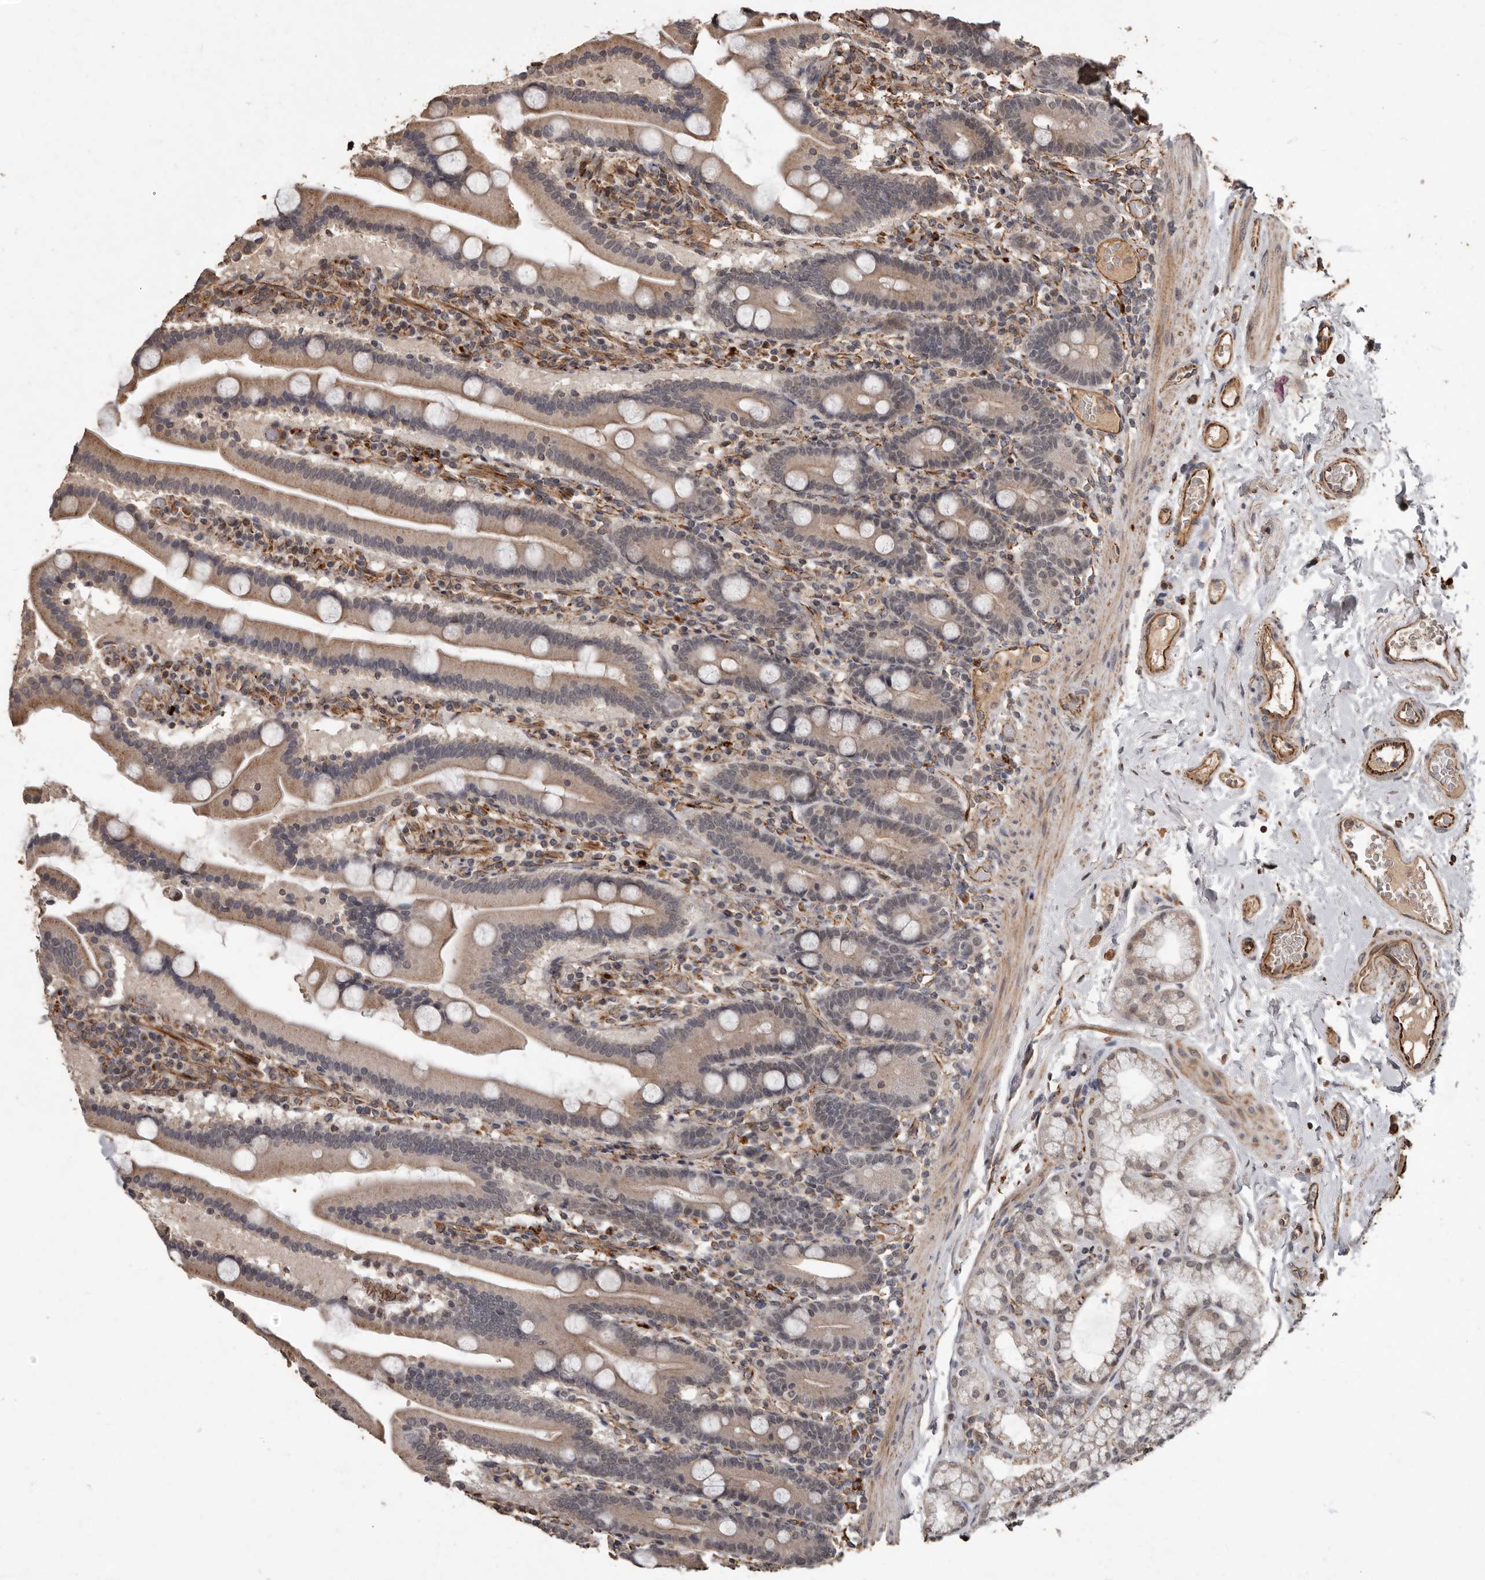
{"staining": {"intensity": "moderate", "quantity": "<25%", "location": "cytoplasmic/membranous"}, "tissue": "duodenum", "cell_type": "Glandular cells", "image_type": "normal", "snomed": [{"axis": "morphology", "description": "Normal tissue, NOS"}, {"axis": "topography", "description": "Duodenum"}], "caption": "Duodenum stained with immunohistochemistry demonstrates moderate cytoplasmic/membranous staining in about <25% of glandular cells.", "gene": "BRAT1", "patient": {"sex": "male", "age": 55}}